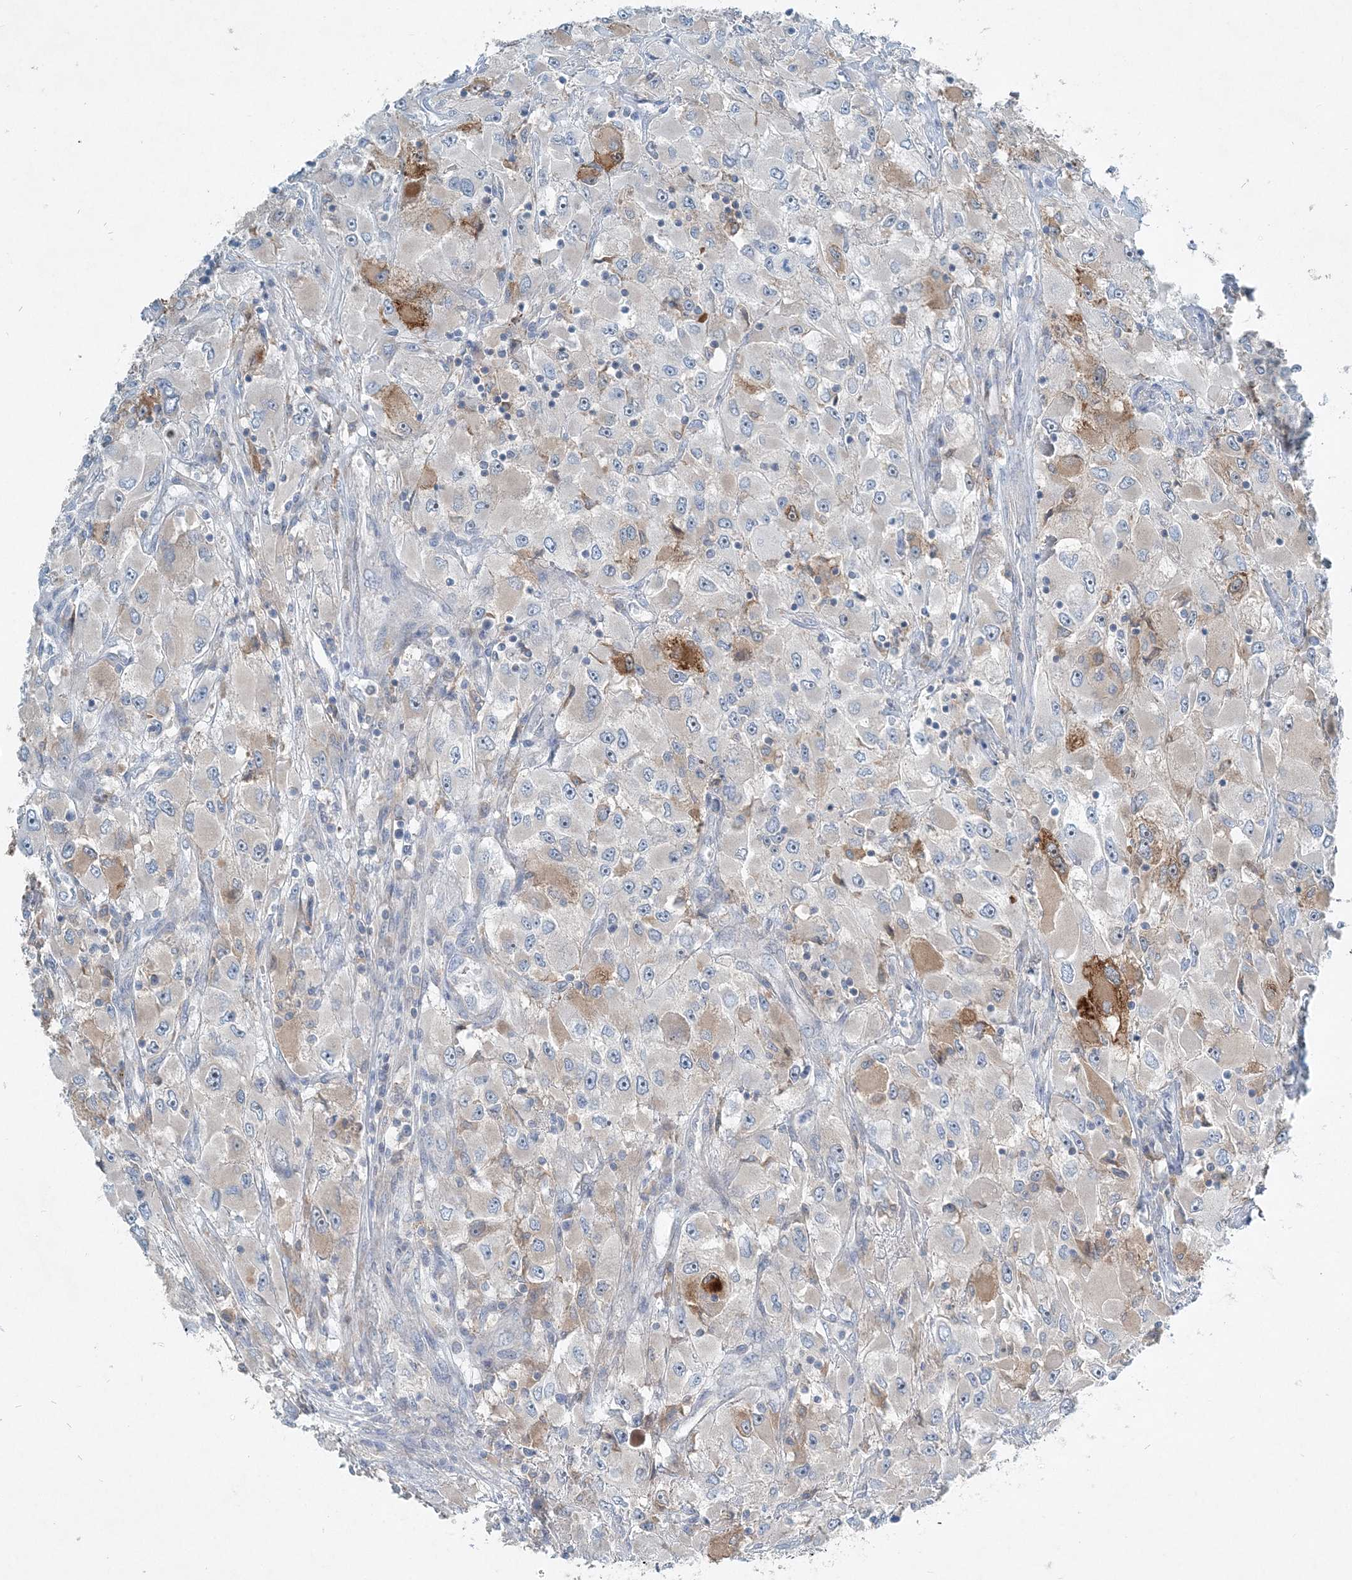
{"staining": {"intensity": "moderate", "quantity": "<25%", "location": "cytoplasmic/membranous"}, "tissue": "renal cancer", "cell_type": "Tumor cells", "image_type": "cancer", "snomed": [{"axis": "morphology", "description": "Adenocarcinoma, NOS"}, {"axis": "topography", "description": "Kidney"}], "caption": "Immunohistochemical staining of human renal cancer (adenocarcinoma) exhibits moderate cytoplasmic/membranous protein positivity in about <25% of tumor cells.", "gene": "ARMH1", "patient": {"sex": "female", "age": 52}}